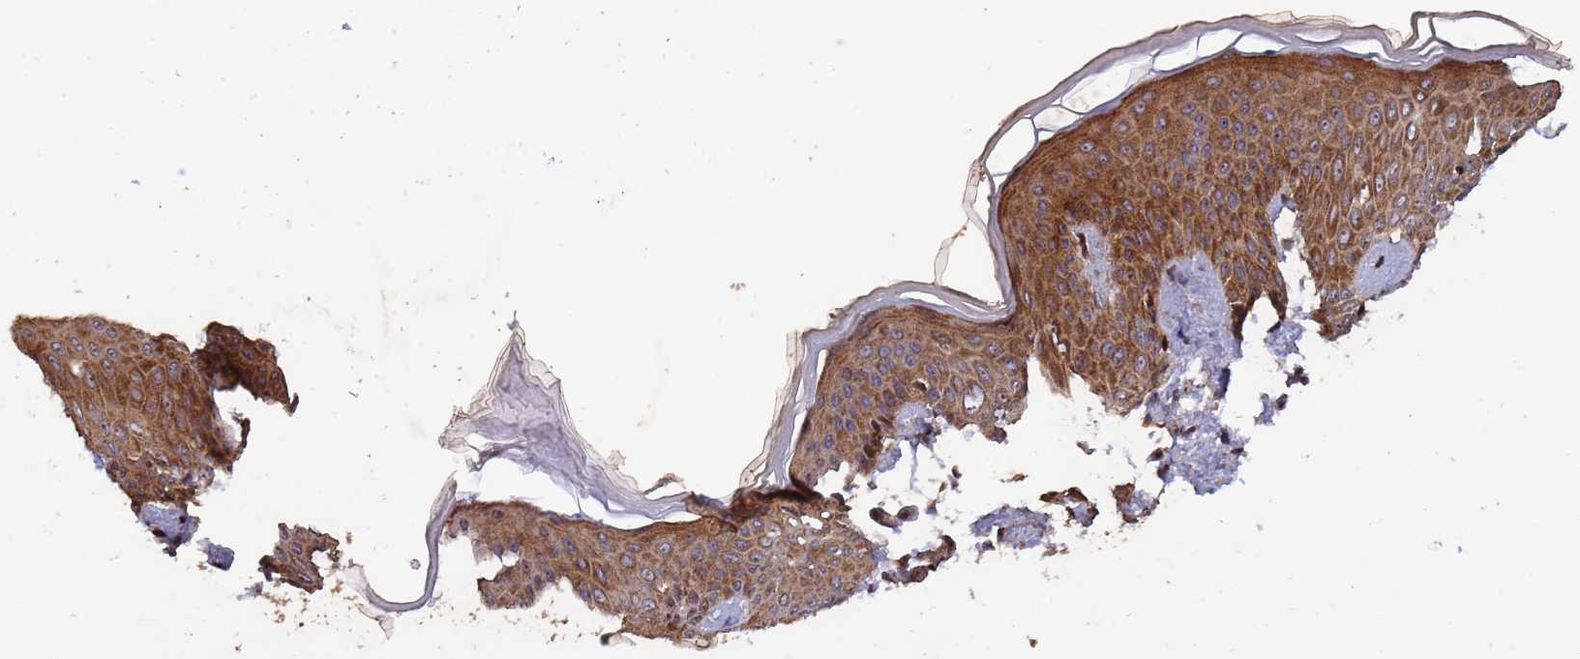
{"staining": {"intensity": "moderate", "quantity": ">75%", "location": "cytoplasmic/membranous"}, "tissue": "skin", "cell_type": "Fibroblasts", "image_type": "normal", "snomed": [{"axis": "morphology", "description": "Normal tissue, NOS"}, {"axis": "topography", "description": "Skin"}], "caption": "Immunohistochemistry (DAB) staining of unremarkable skin reveals moderate cytoplasmic/membranous protein expression in approximately >75% of fibroblasts. Nuclei are stained in blue.", "gene": "CCDC184", "patient": {"sex": "male", "age": 36}}